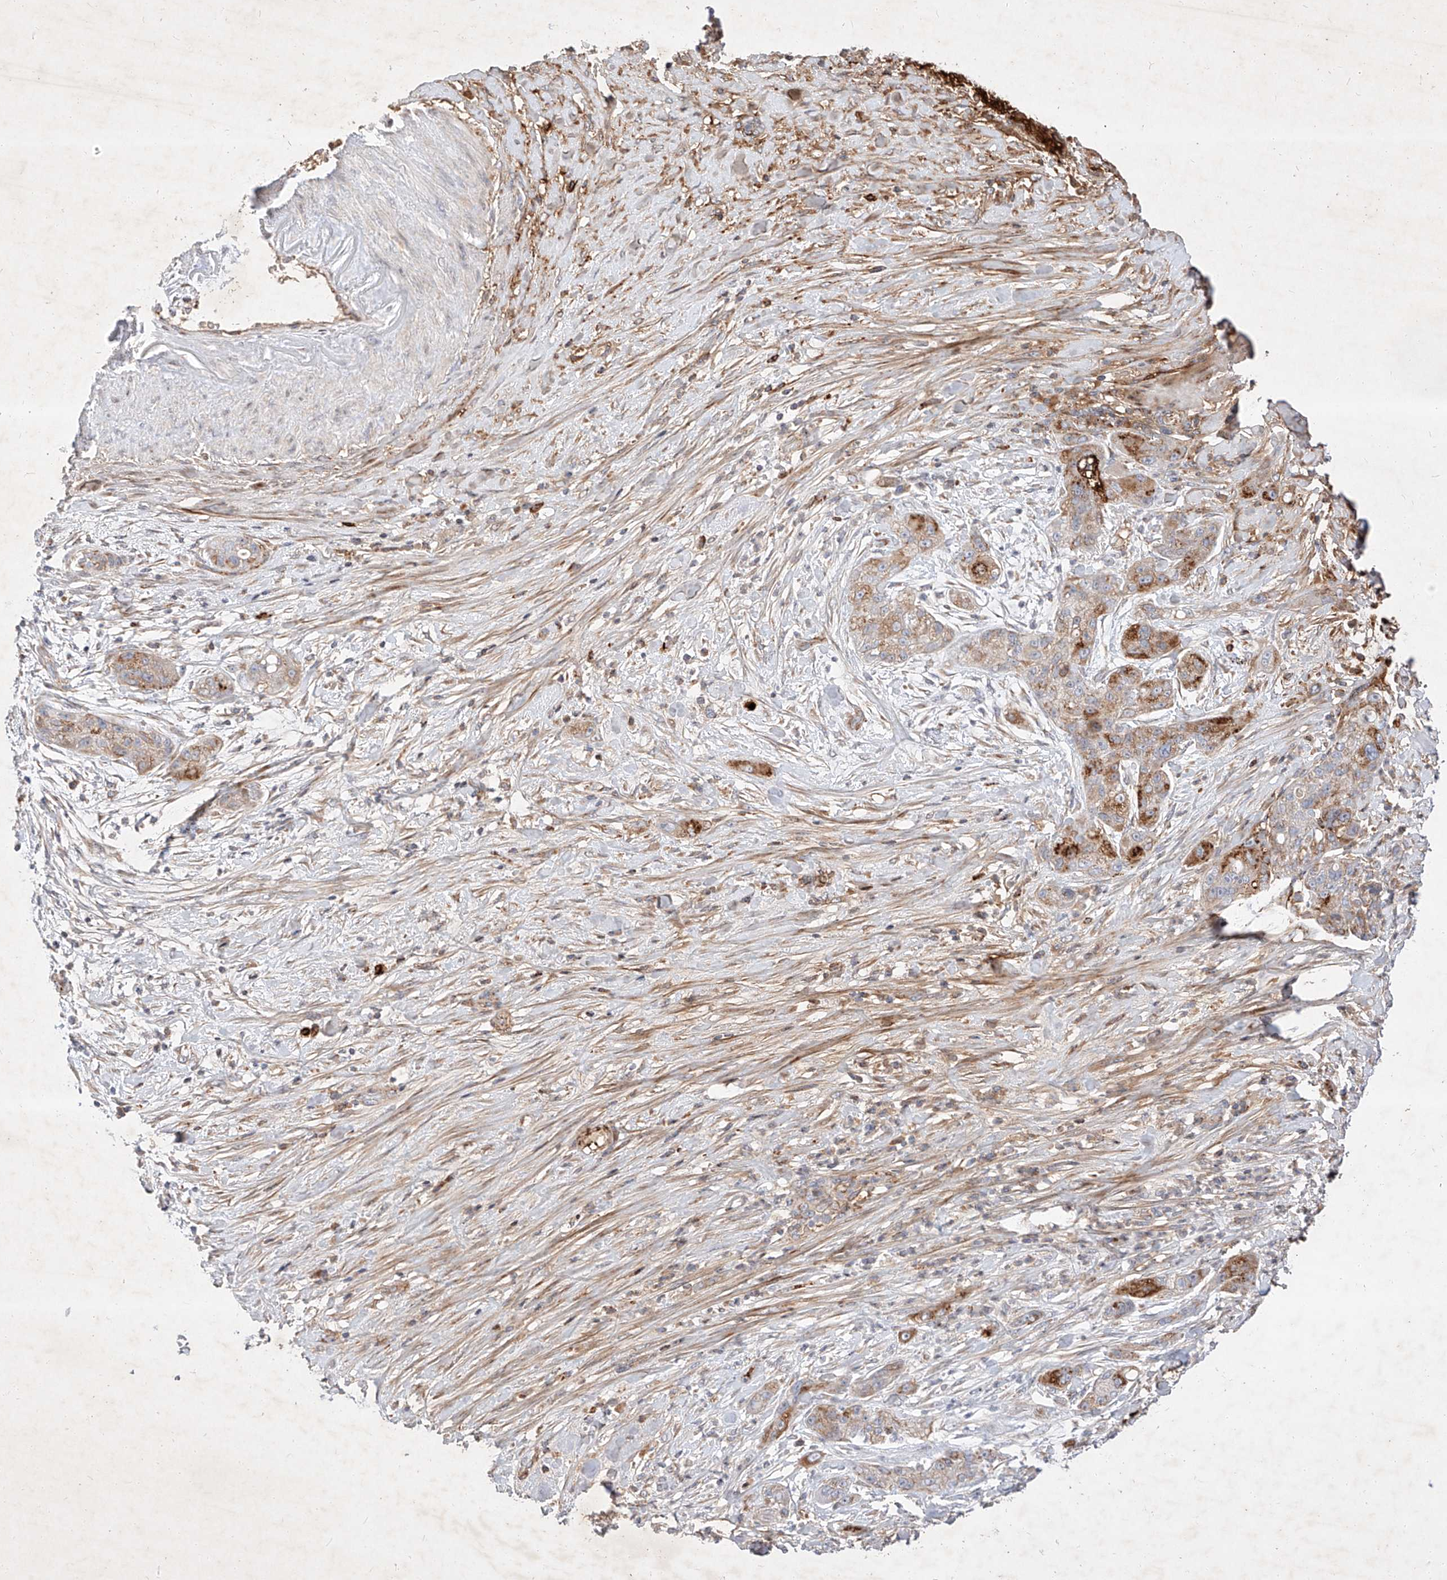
{"staining": {"intensity": "moderate", "quantity": "25%-75%", "location": "cytoplasmic/membranous"}, "tissue": "pancreatic cancer", "cell_type": "Tumor cells", "image_type": "cancer", "snomed": [{"axis": "morphology", "description": "Adenocarcinoma, NOS"}, {"axis": "topography", "description": "Pancreas"}], "caption": "Human pancreatic cancer (adenocarcinoma) stained with a protein marker displays moderate staining in tumor cells.", "gene": "OSGEPL1", "patient": {"sex": "female", "age": 78}}